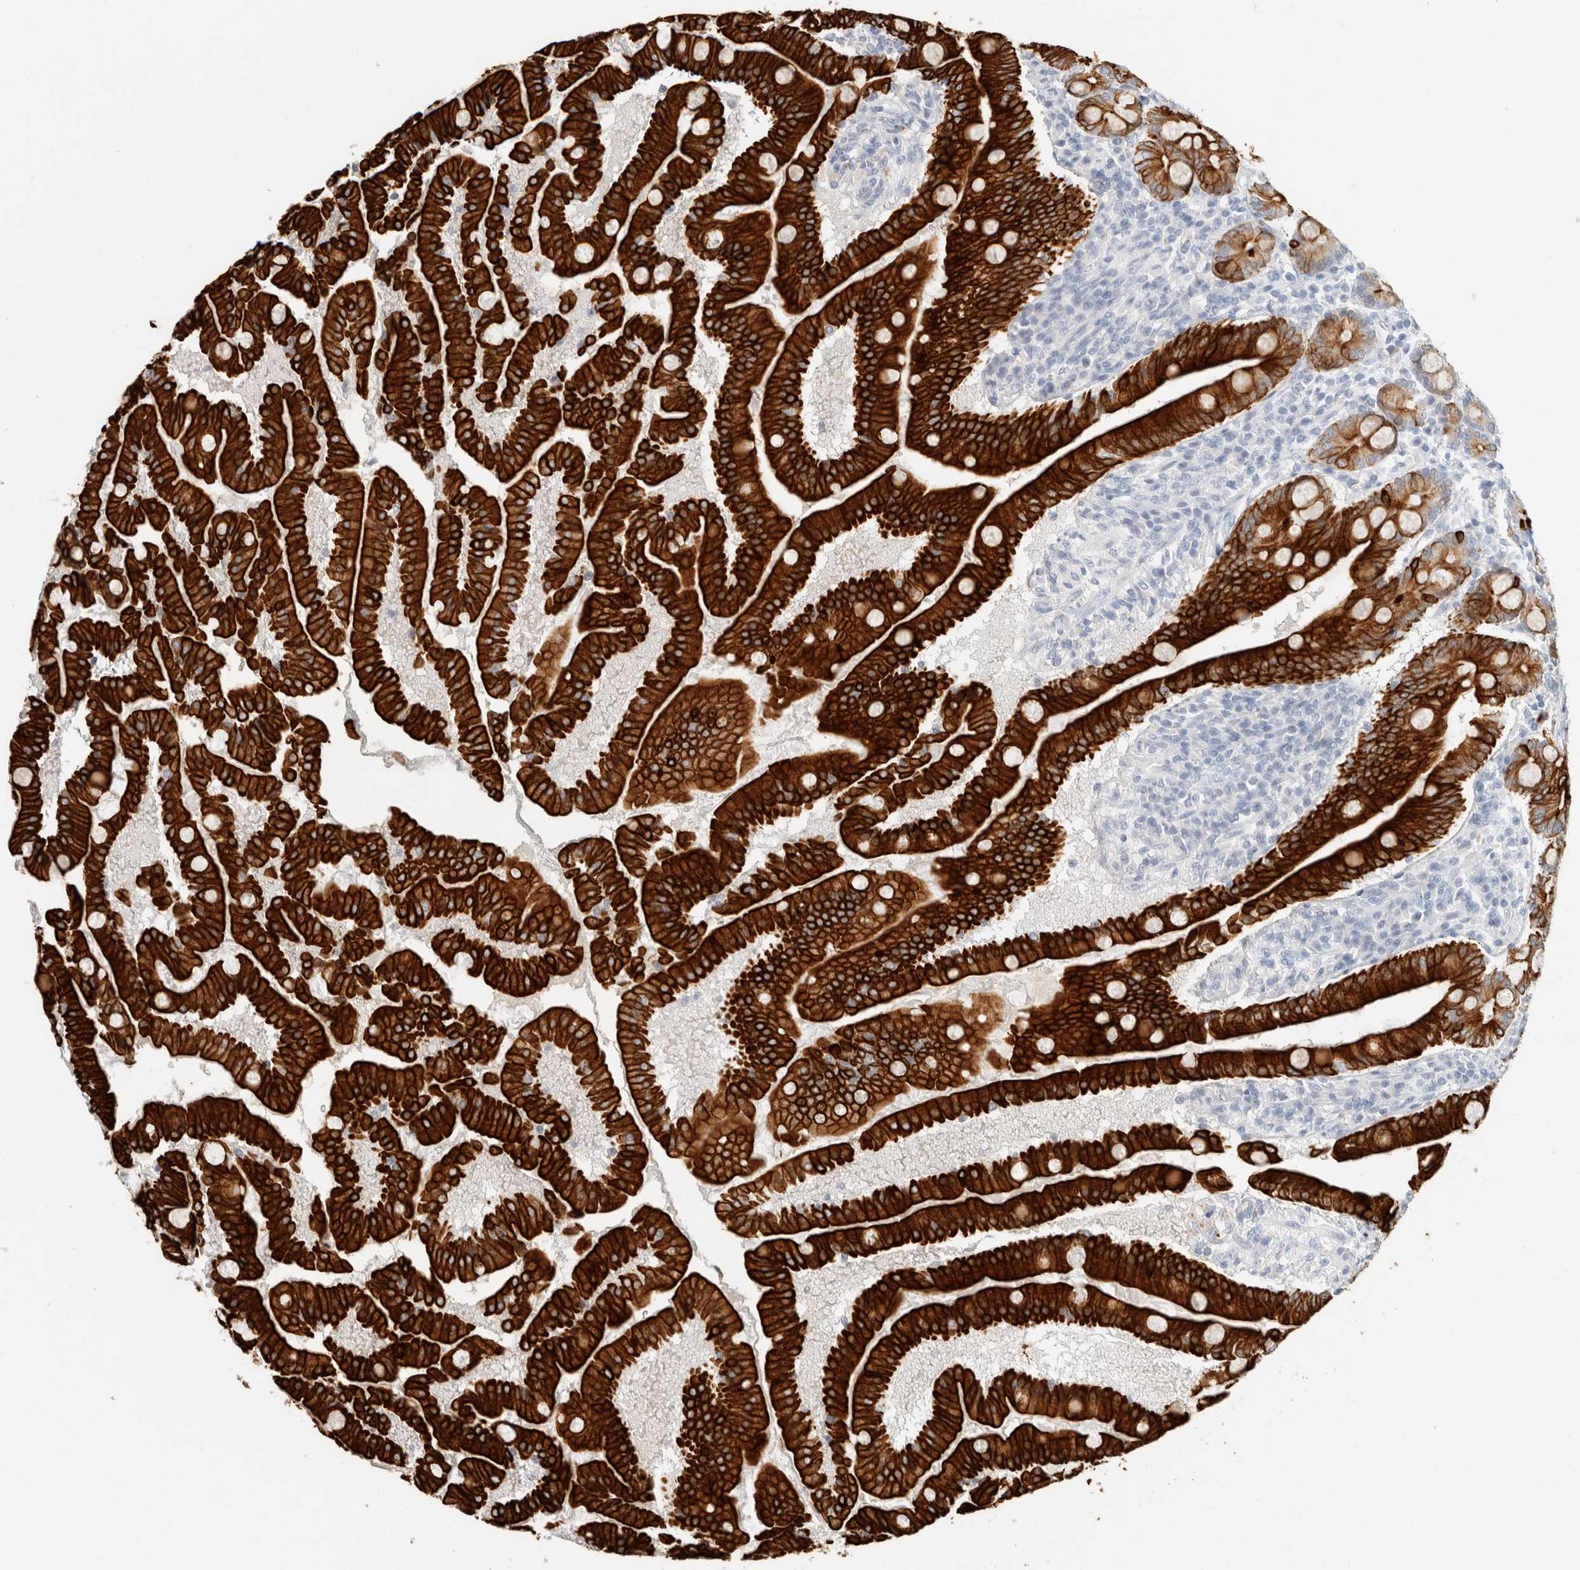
{"staining": {"intensity": "strong", "quantity": ">75%", "location": "cytoplasmic/membranous"}, "tissue": "duodenum", "cell_type": "Glandular cells", "image_type": "normal", "snomed": [{"axis": "morphology", "description": "Normal tissue, NOS"}, {"axis": "topography", "description": "Duodenum"}], "caption": "This is a photomicrograph of IHC staining of normal duodenum, which shows strong expression in the cytoplasmic/membranous of glandular cells.", "gene": "KRT20", "patient": {"sex": "male", "age": 50}}